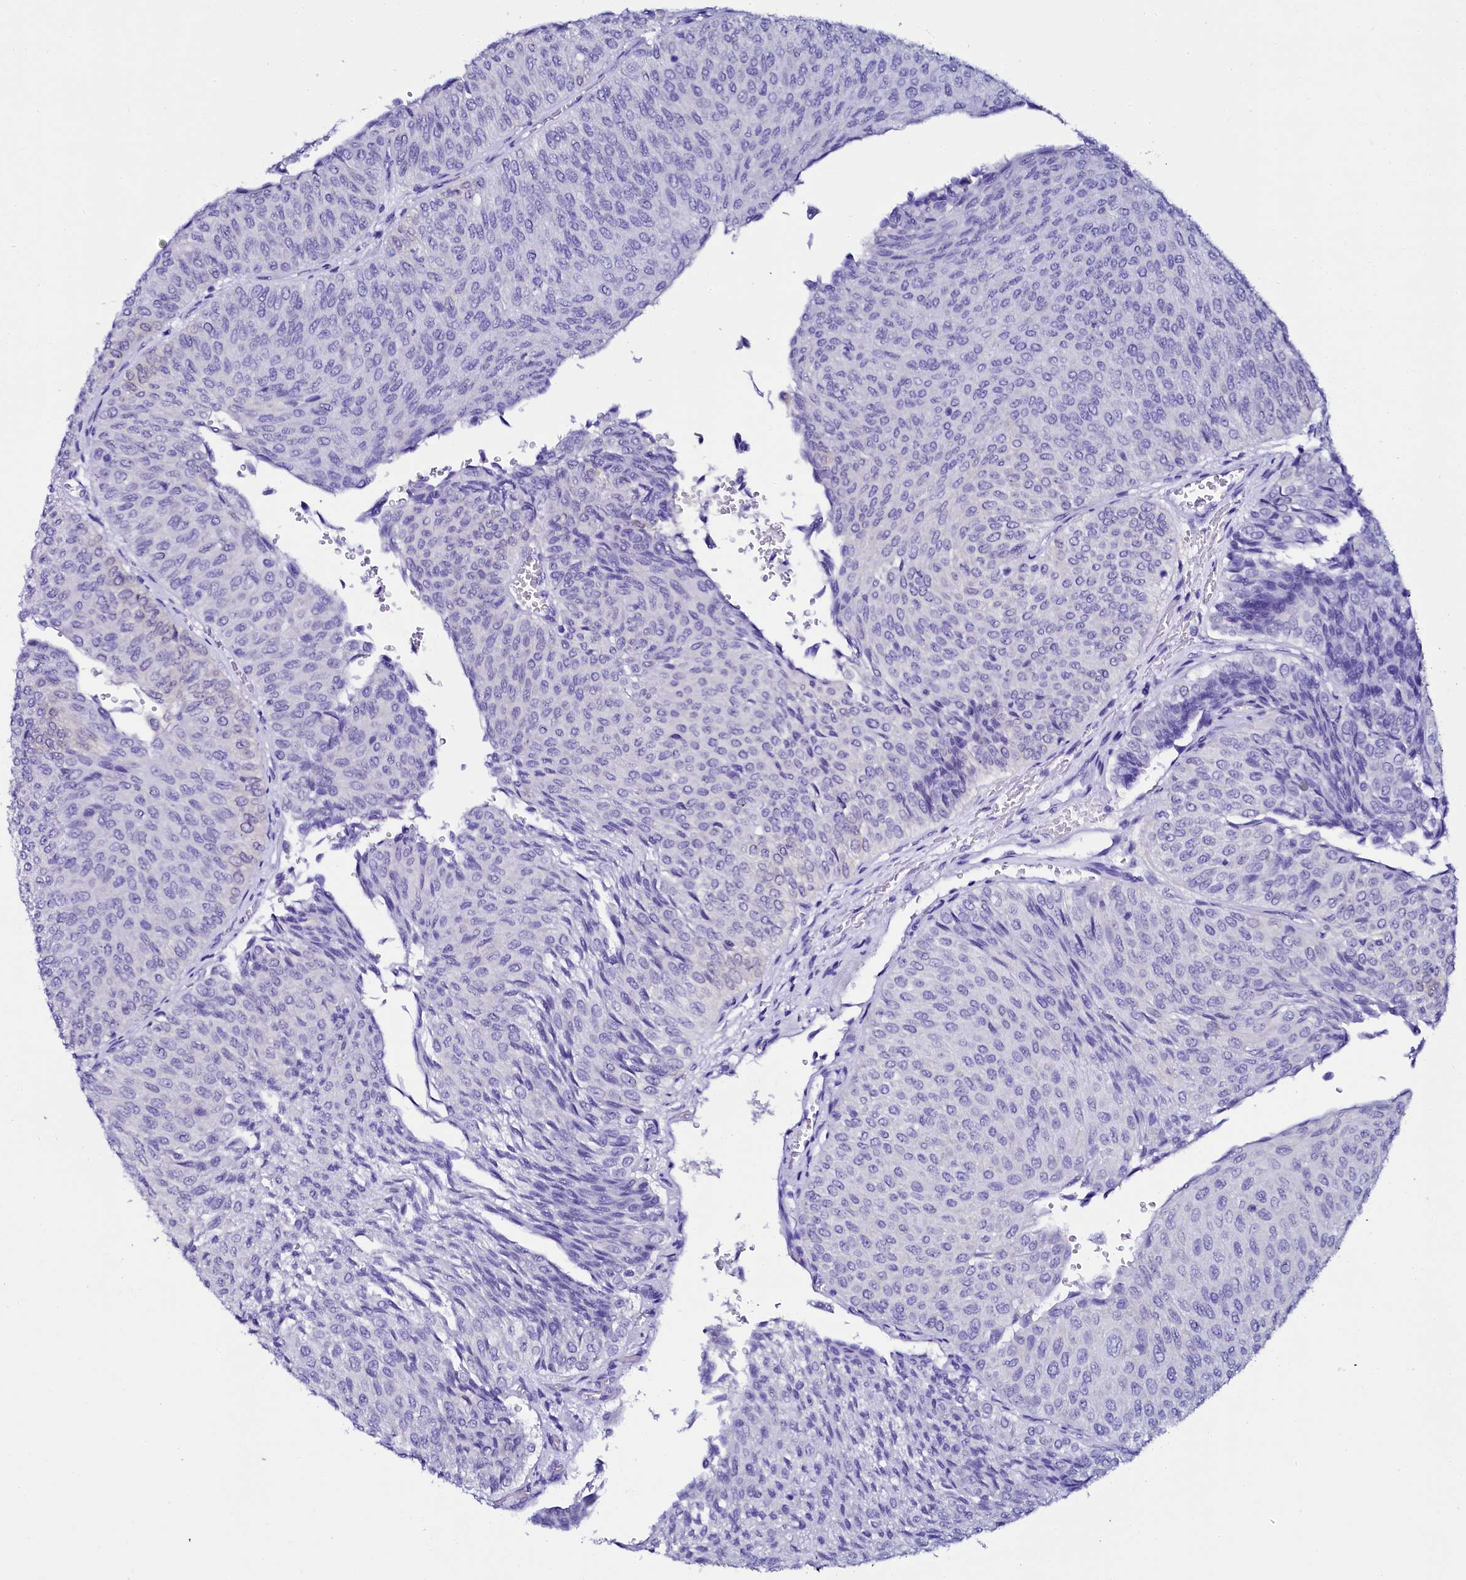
{"staining": {"intensity": "negative", "quantity": "none", "location": "none"}, "tissue": "urothelial cancer", "cell_type": "Tumor cells", "image_type": "cancer", "snomed": [{"axis": "morphology", "description": "Urothelial carcinoma, Low grade"}, {"axis": "topography", "description": "Urinary bladder"}], "caption": "Urothelial carcinoma (low-grade) was stained to show a protein in brown. There is no significant positivity in tumor cells.", "gene": "SORD", "patient": {"sex": "male", "age": 78}}